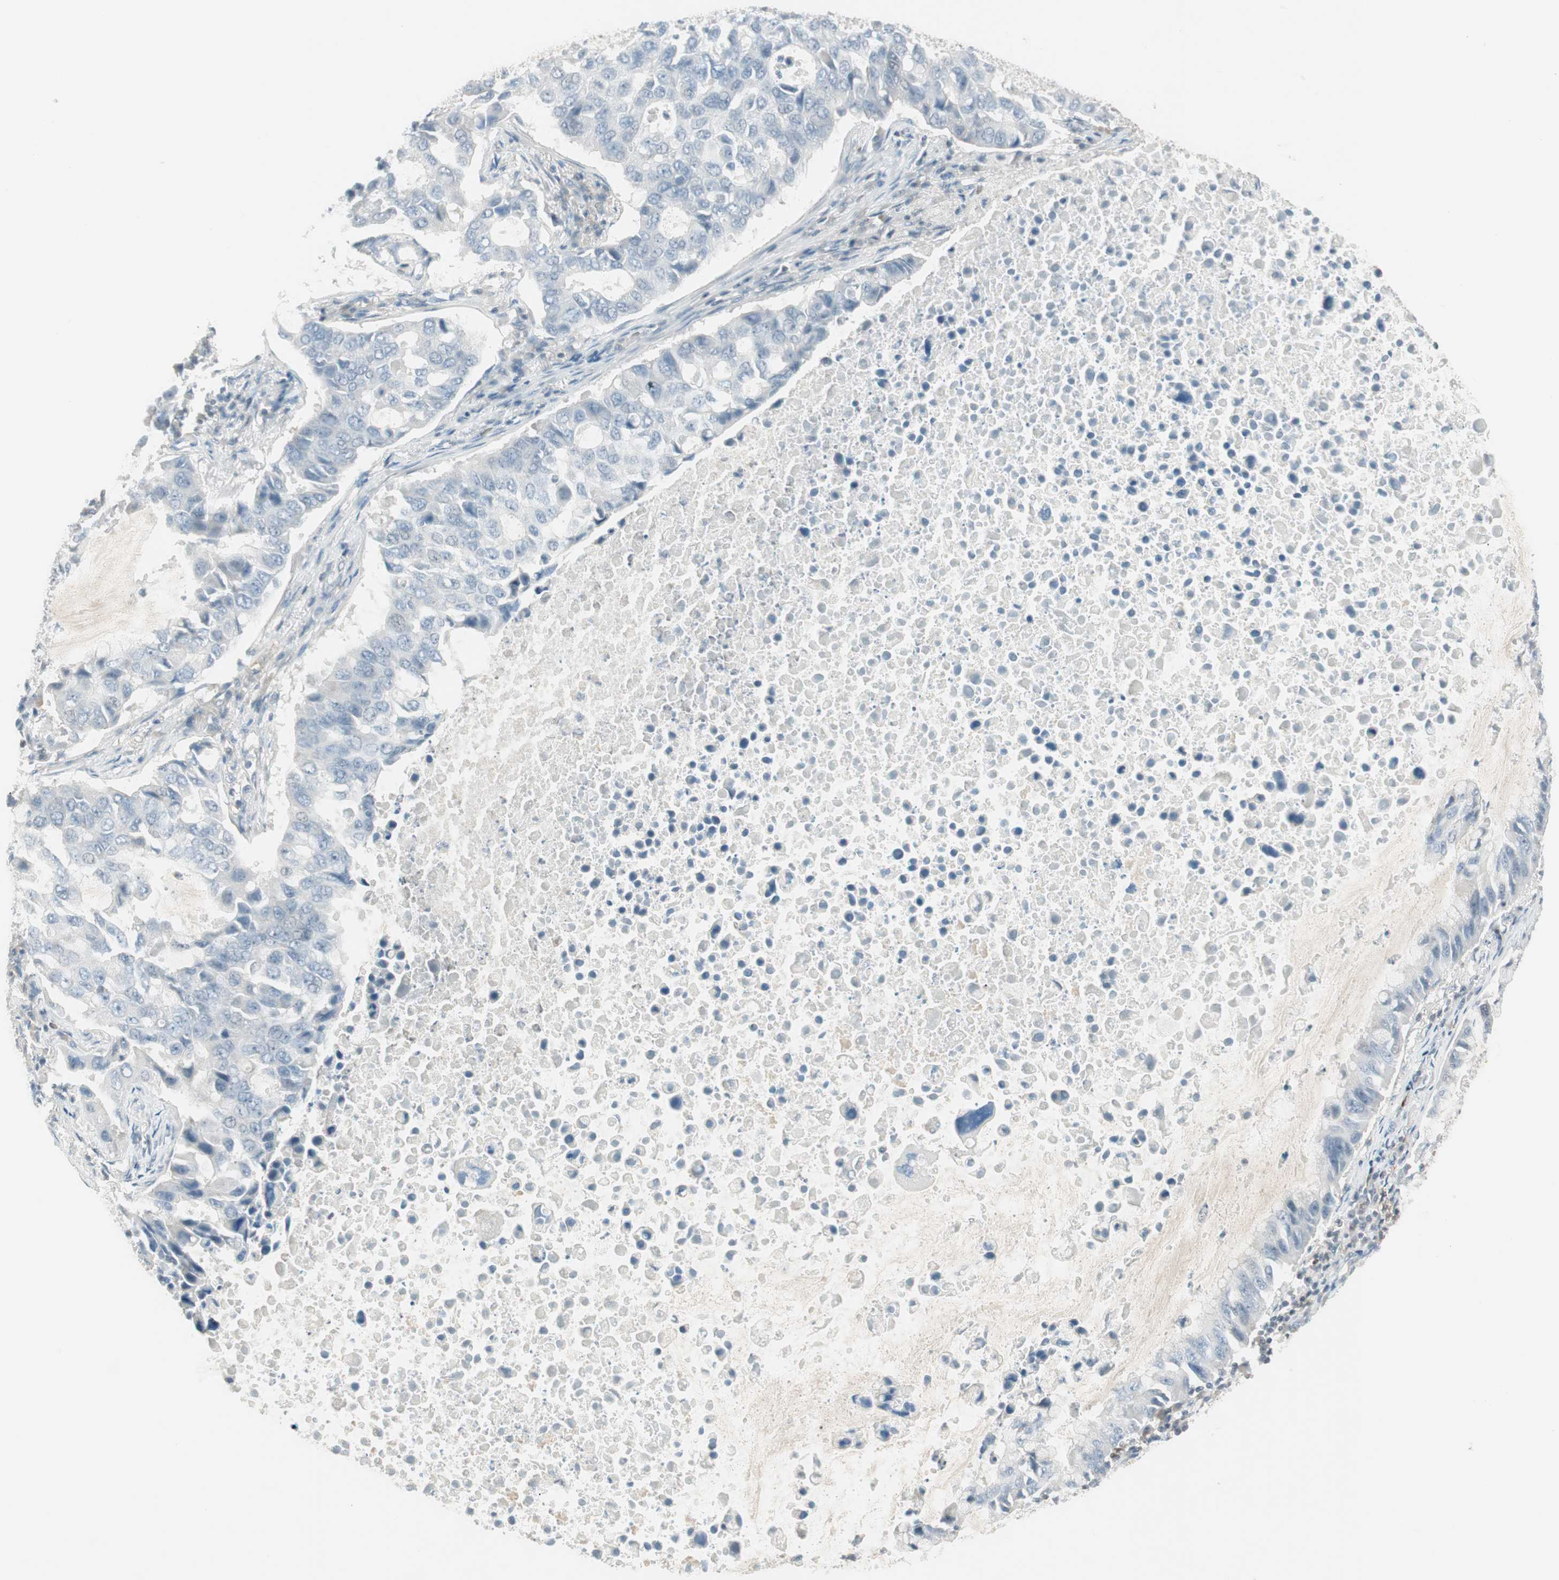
{"staining": {"intensity": "negative", "quantity": "none", "location": "none"}, "tissue": "lung cancer", "cell_type": "Tumor cells", "image_type": "cancer", "snomed": [{"axis": "morphology", "description": "Adenocarcinoma, NOS"}, {"axis": "topography", "description": "Lung"}], "caption": "Lung cancer was stained to show a protein in brown. There is no significant positivity in tumor cells. (Stains: DAB IHC with hematoxylin counter stain, Microscopy: brightfield microscopy at high magnification).", "gene": "MAP4K1", "patient": {"sex": "male", "age": 64}}